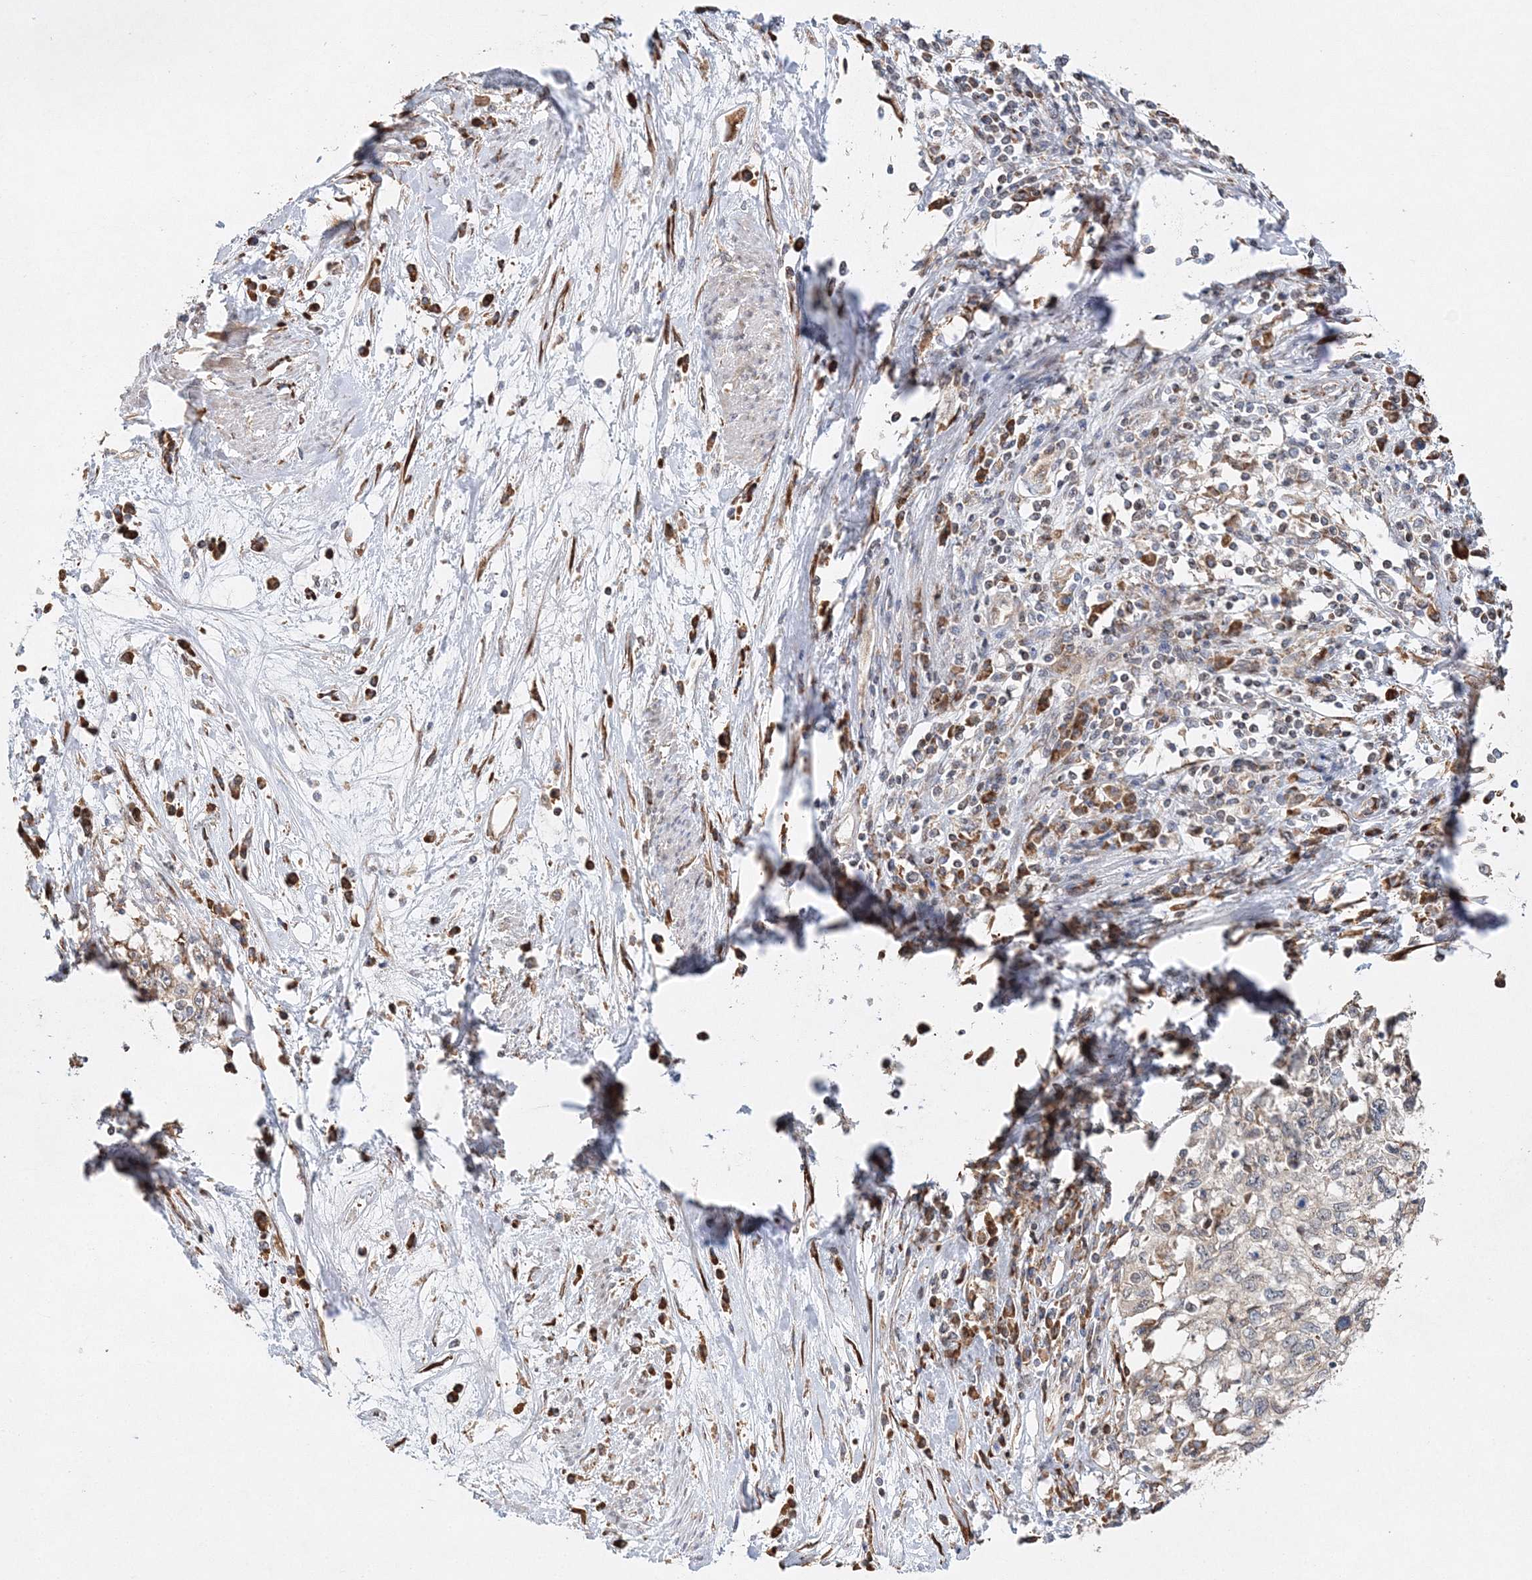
{"staining": {"intensity": "weak", "quantity": "<25%", "location": "cytoplasmic/membranous"}, "tissue": "cervical cancer", "cell_type": "Tumor cells", "image_type": "cancer", "snomed": [{"axis": "morphology", "description": "Squamous cell carcinoma, NOS"}, {"axis": "topography", "description": "Cervix"}], "caption": "Photomicrograph shows no protein positivity in tumor cells of squamous cell carcinoma (cervical) tissue.", "gene": "ZFYVE16", "patient": {"sex": "female", "age": 57}}